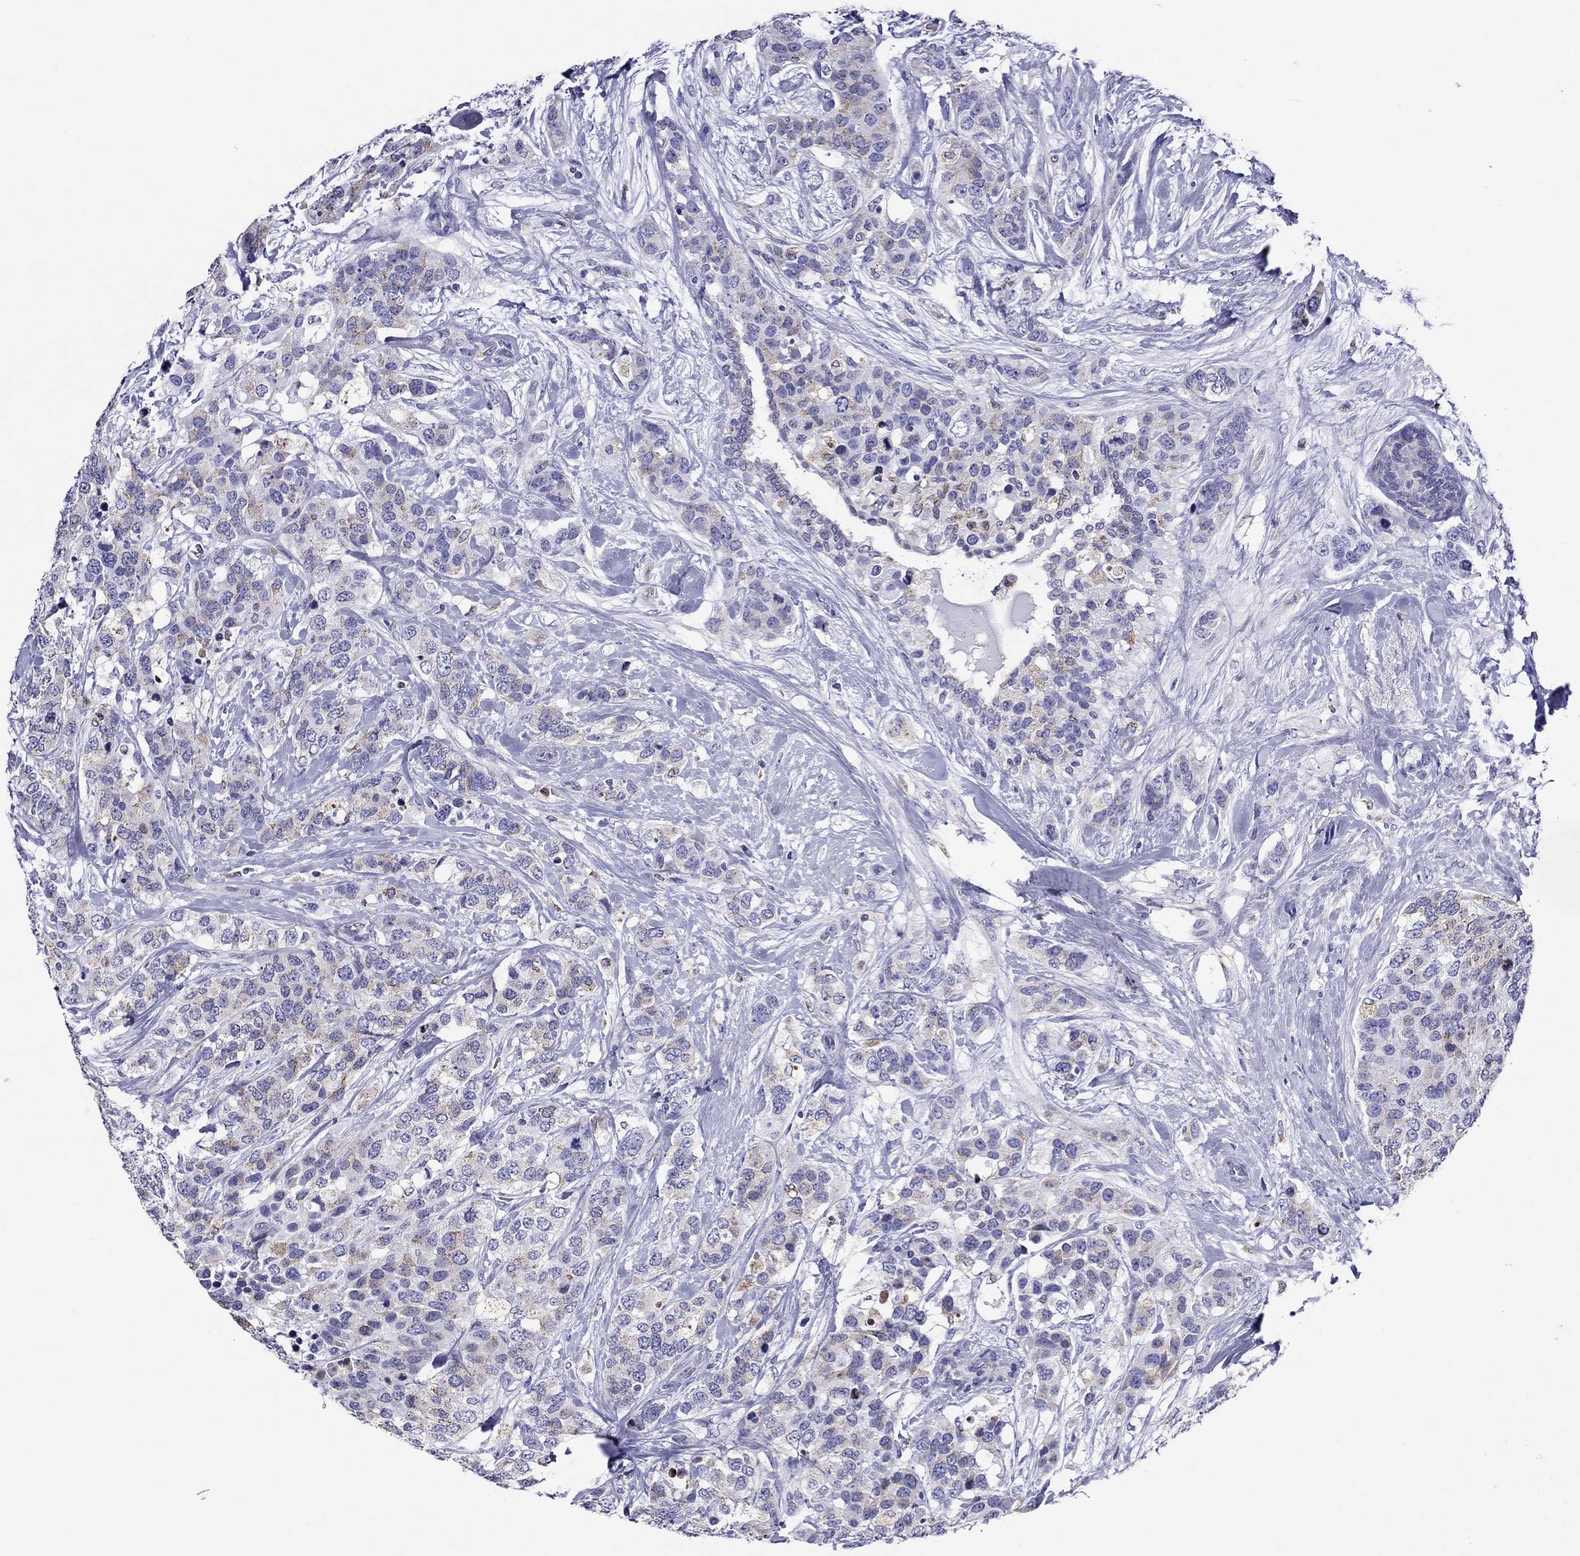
{"staining": {"intensity": "weak", "quantity": "25%-75%", "location": "cytoplasmic/membranous"}, "tissue": "breast cancer", "cell_type": "Tumor cells", "image_type": "cancer", "snomed": [{"axis": "morphology", "description": "Lobular carcinoma"}, {"axis": "topography", "description": "Breast"}], "caption": "Tumor cells demonstrate weak cytoplasmic/membranous staining in about 25%-75% of cells in breast cancer (lobular carcinoma).", "gene": "SCG2", "patient": {"sex": "female", "age": 59}}